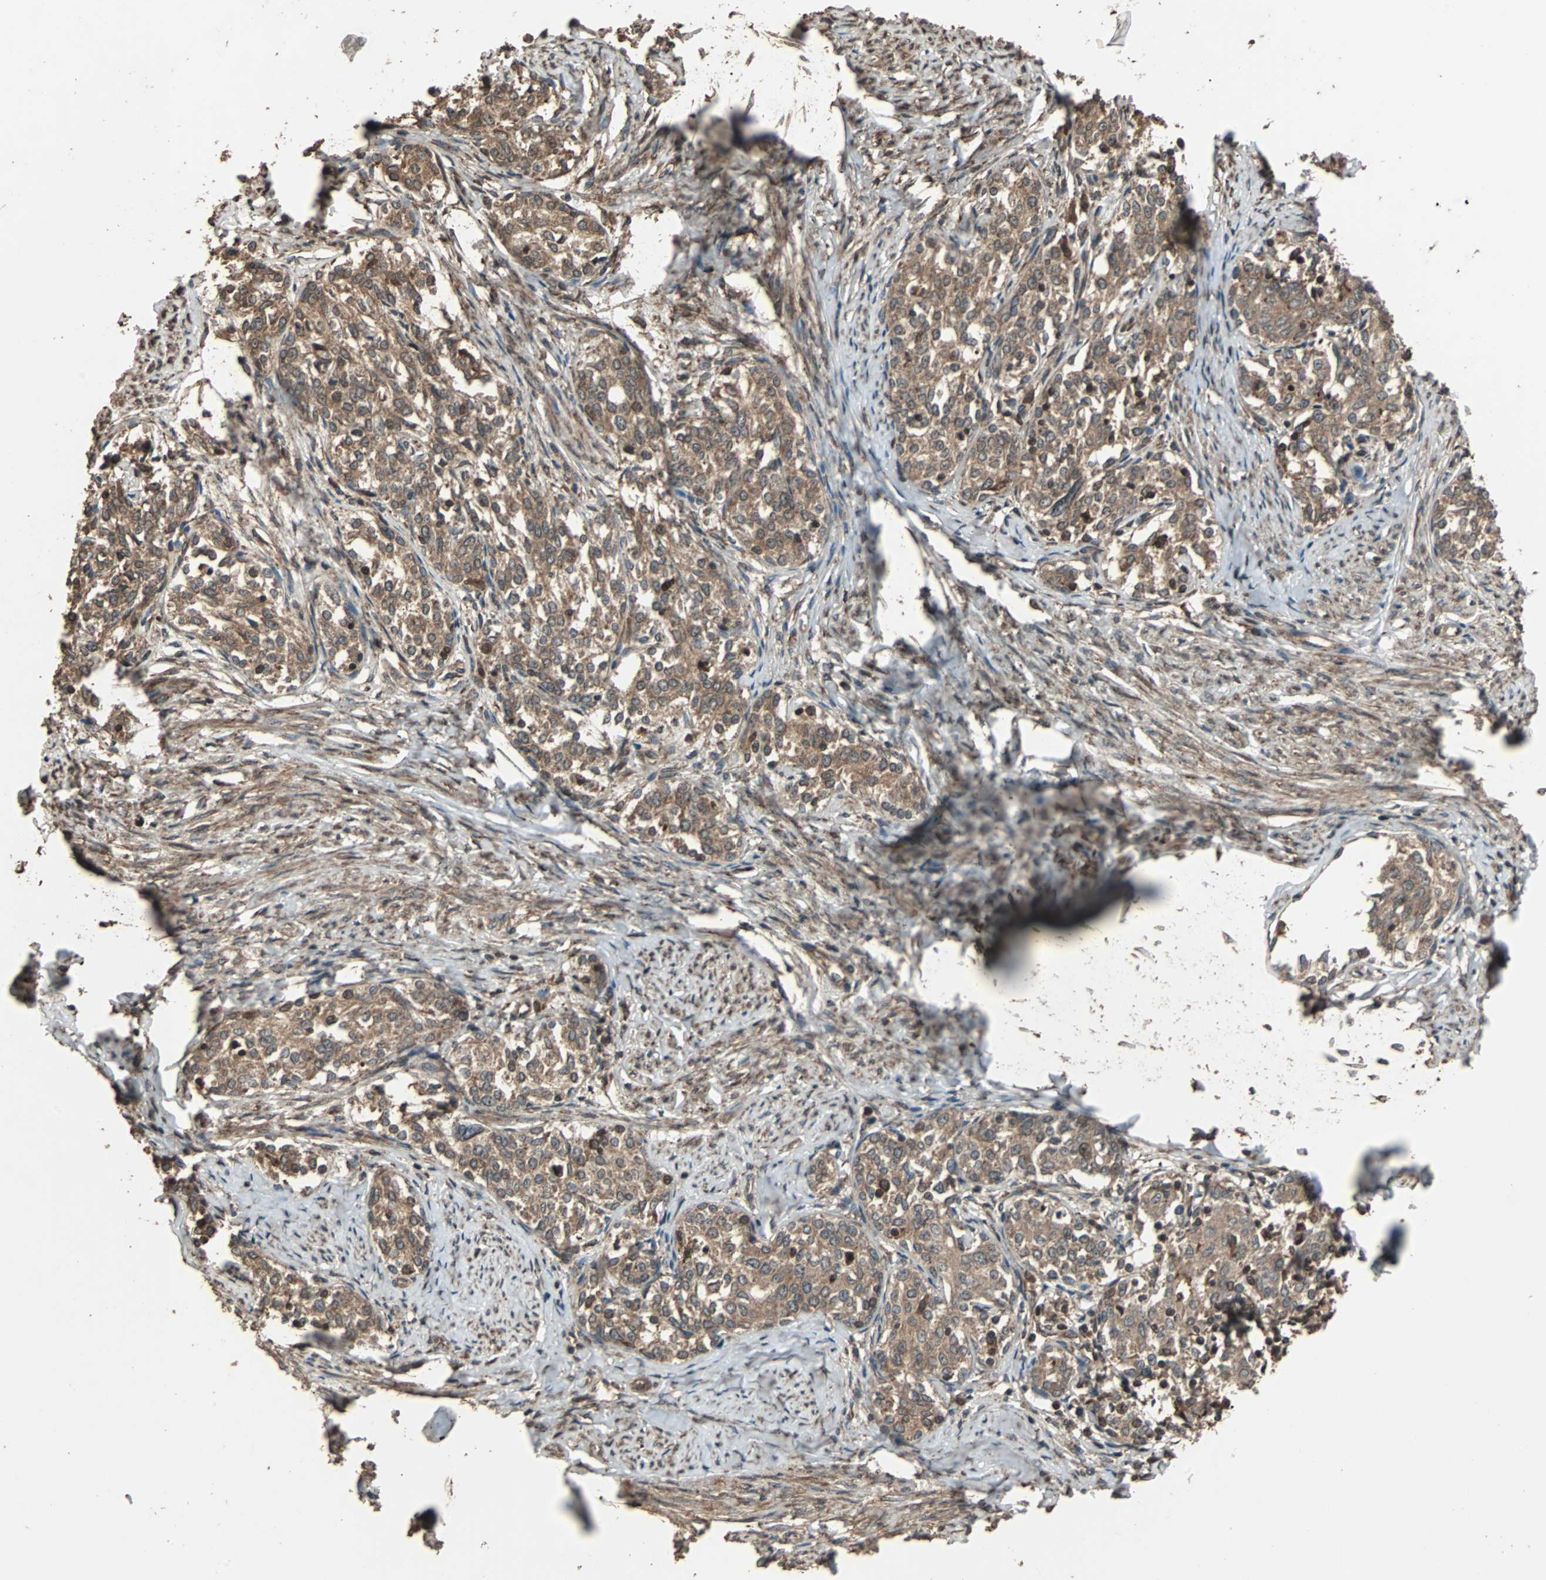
{"staining": {"intensity": "moderate", "quantity": ">75%", "location": "cytoplasmic/membranous"}, "tissue": "cervical cancer", "cell_type": "Tumor cells", "image_type": "cancer", "snomed": [{"axis": "morphology", "description": "Squamous cell carcinoma, NOS"}, {"axis": "morphology", "description": "Adenocarcinoma, NOS"}, {"axis": "topography", "description": "Cervix"}], "caption": "Immunohistochemistry histopathology image of human adenocarcinoma (cervical) stained for a protein (brown), which demonstrates medium levels of moderate cytoplasmic/membranous staining in about >75% of tumor cells.", "gene": "LAMTOR5", "patient": {"sex": "female", "age": 52}}